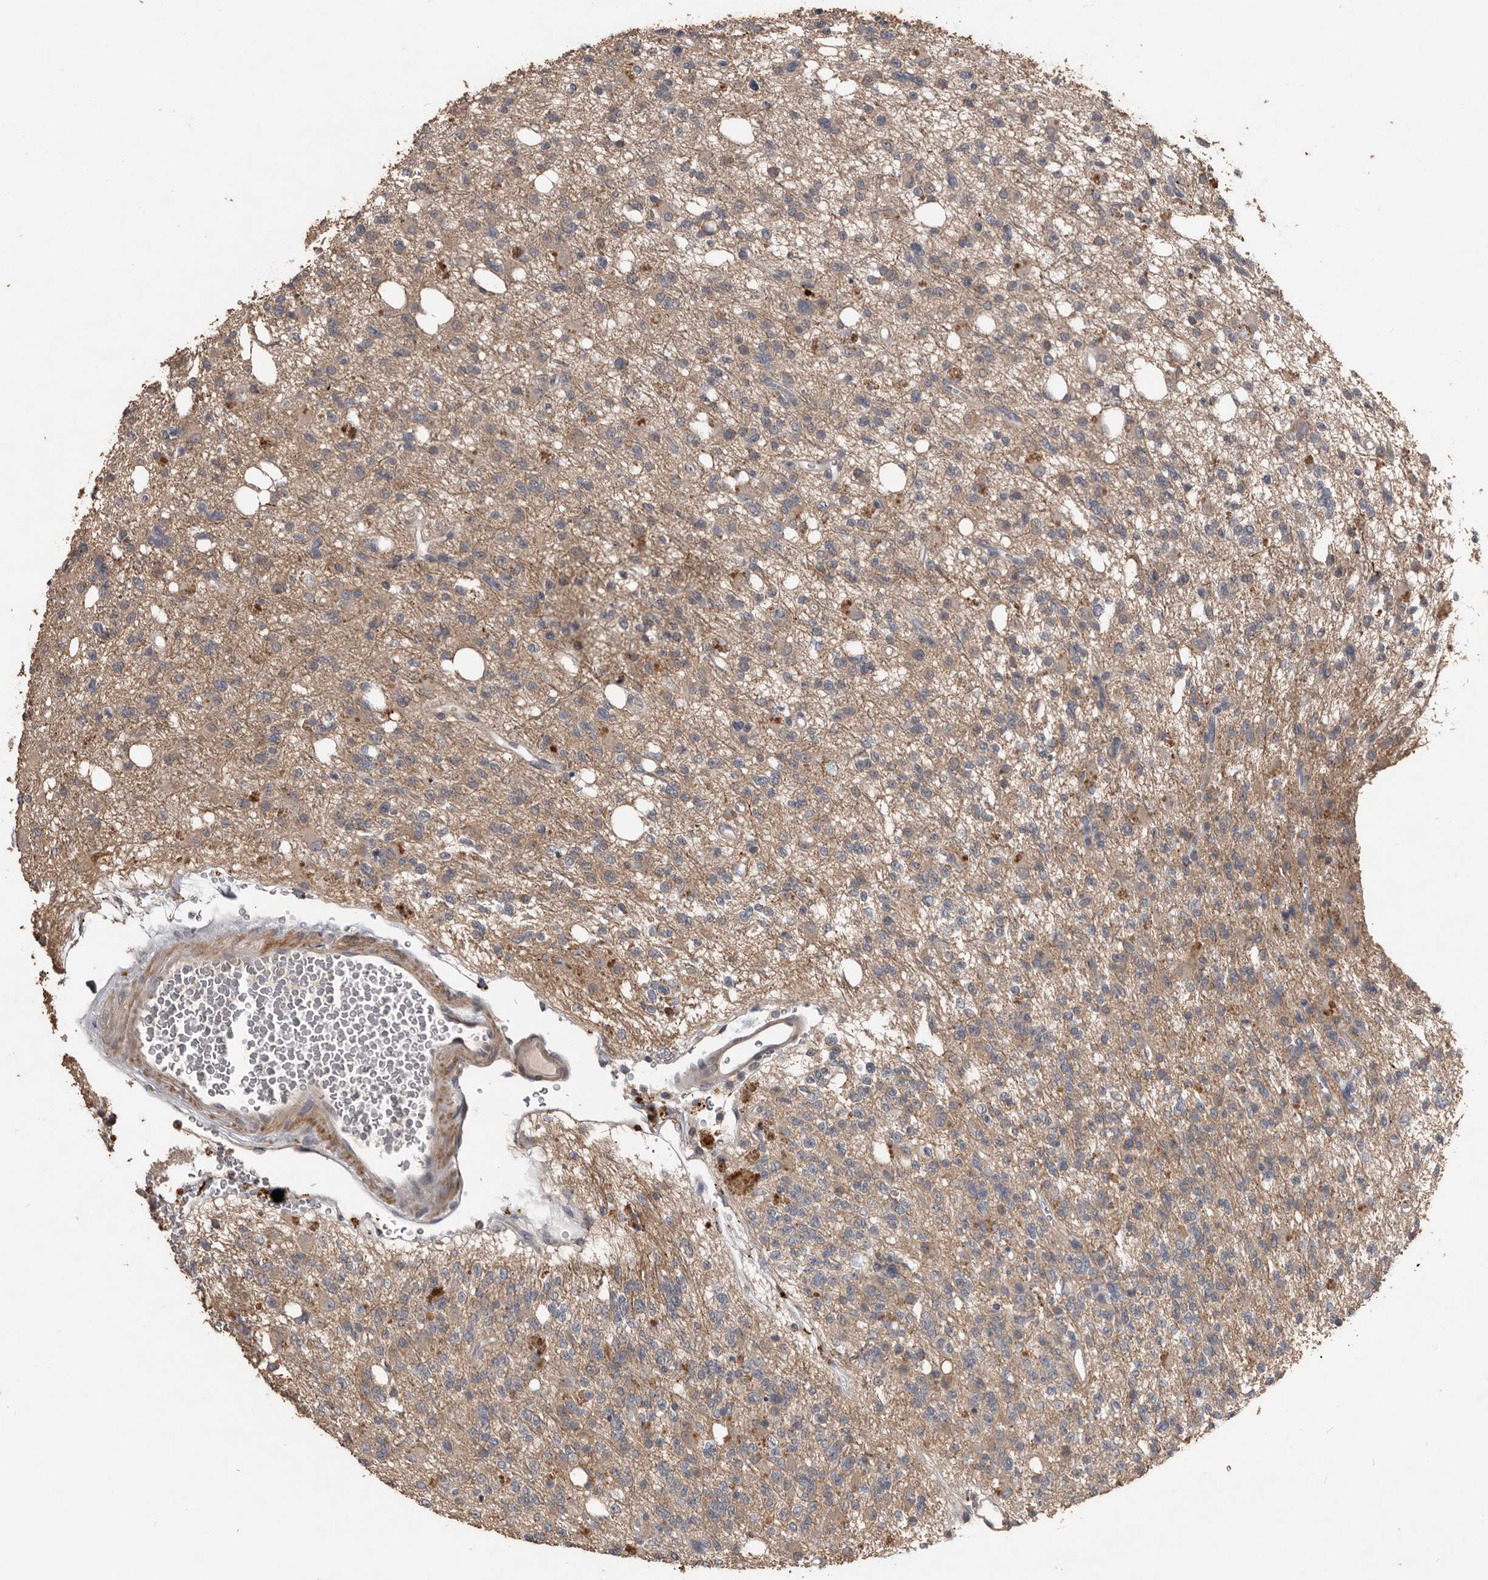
{"staining": {"intensity": "weak", "quantity": "25%-75%", "location": "cytoplasmic/membranous"}, "tissue": "glioma", "cell_type": "Tumor cells", "image_type": "cancer", "snomed": [{"axis": "morphology", "description": "Glioma, malignant, High grade"}, {"axis": "topography", "description": "Brain"}], "caption": "Protein analysis of glioma tissue reveals weak cytoplasmic/membranous positivity in approximately 25%-75% of tumor cells.", "gene": "BAMBI", "patient": {"sex": "female", "age": 62}}